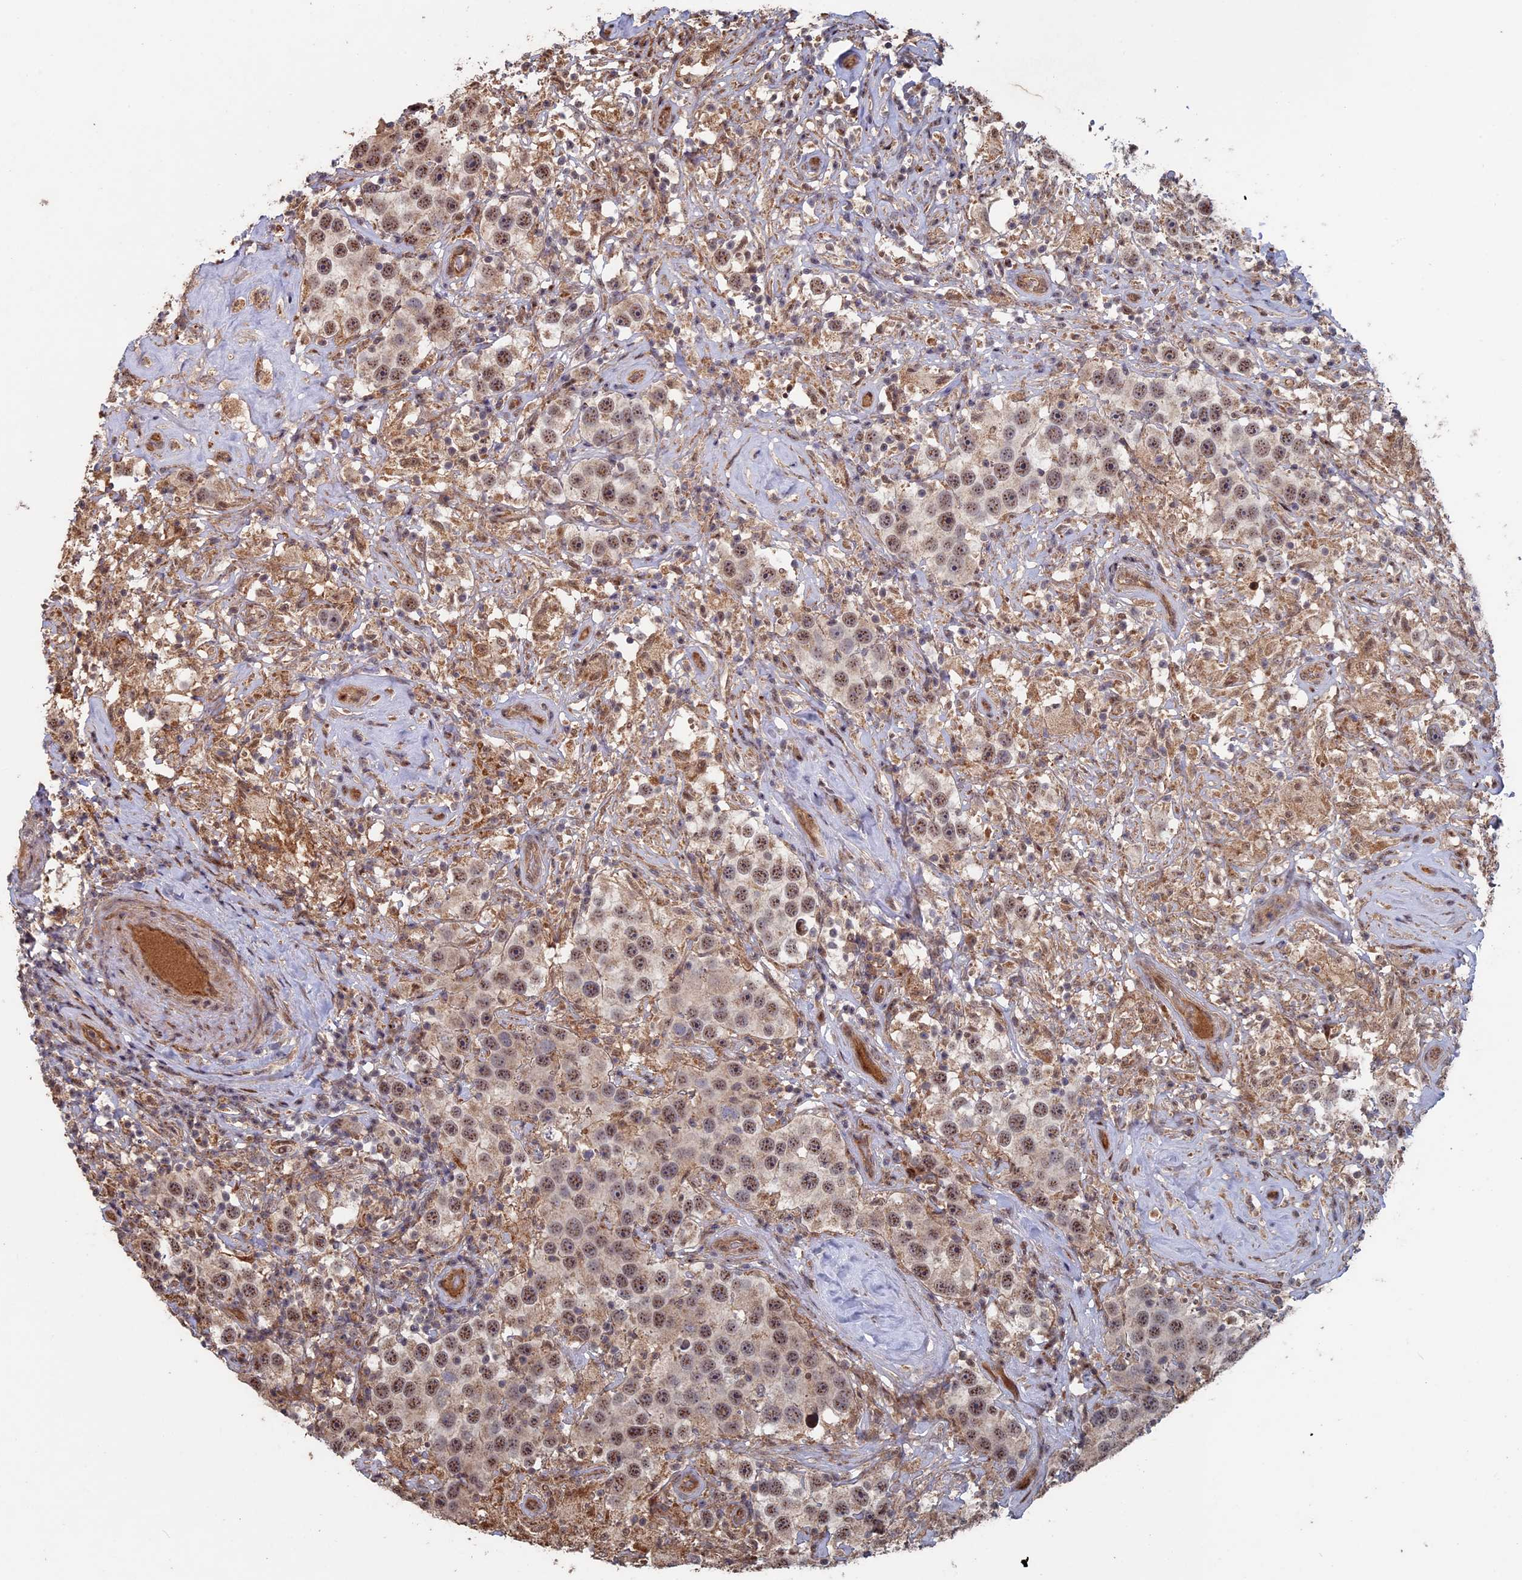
{"staining": {"intensity": "moderate", "quantity": ">75%", "location": "nuclear"}, "tissue": "testis cancer", "cell_type": "Tumor cells", "image_type": "cancer", "snomed": [{"axis": "morphology", "description": "Seminoma, NOS"}, {"axis": "topography", "description": "Testis"}], "caption": "Tumor cells exhibit medium levels of moderate nuclear staining in about >75% of cells in testis cancer (seminoma).", "gene": "KIAA1328", "patient": {"sex": "male", "age": 49}}